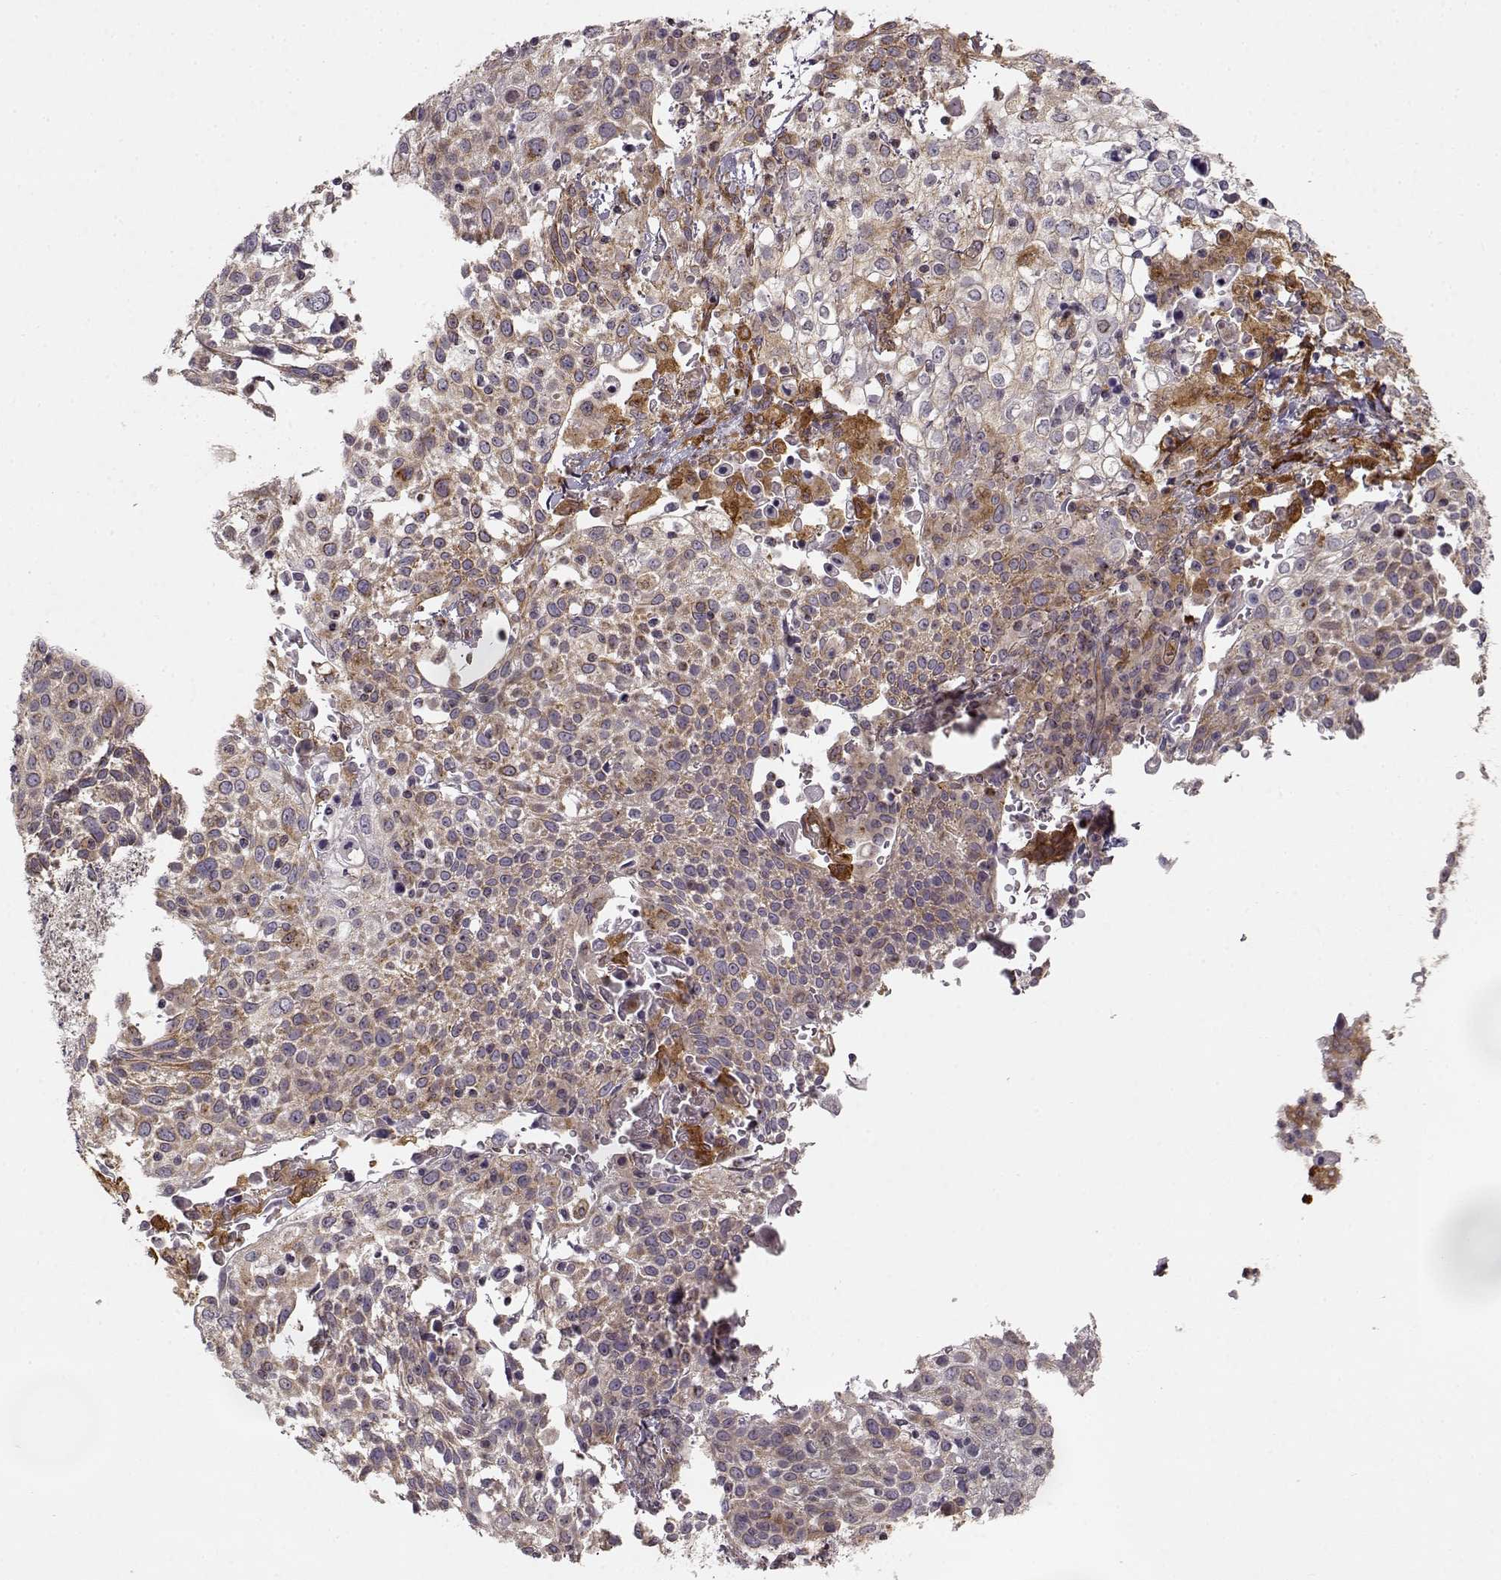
{"staining": {"intensity": "weak", "quantity": ">75%", "location": "cytoplasmic/membranous"}, "tissue": "cervical cancer", "cell_type": "Tumor cells", "image_type": "cancer", "snomed": [{"axis": "morphology", "description": "Squamous cell carcinoma, NOS"}, {"axis": "topography", "description": "Cervix"}], "caption": "Cervical cancer (squamous cell carcinoma) stained with a protein marker exhibits weak staining in tumor cells.", "gene": "MTR", "patient": {"sex": "female", "age": 61}}